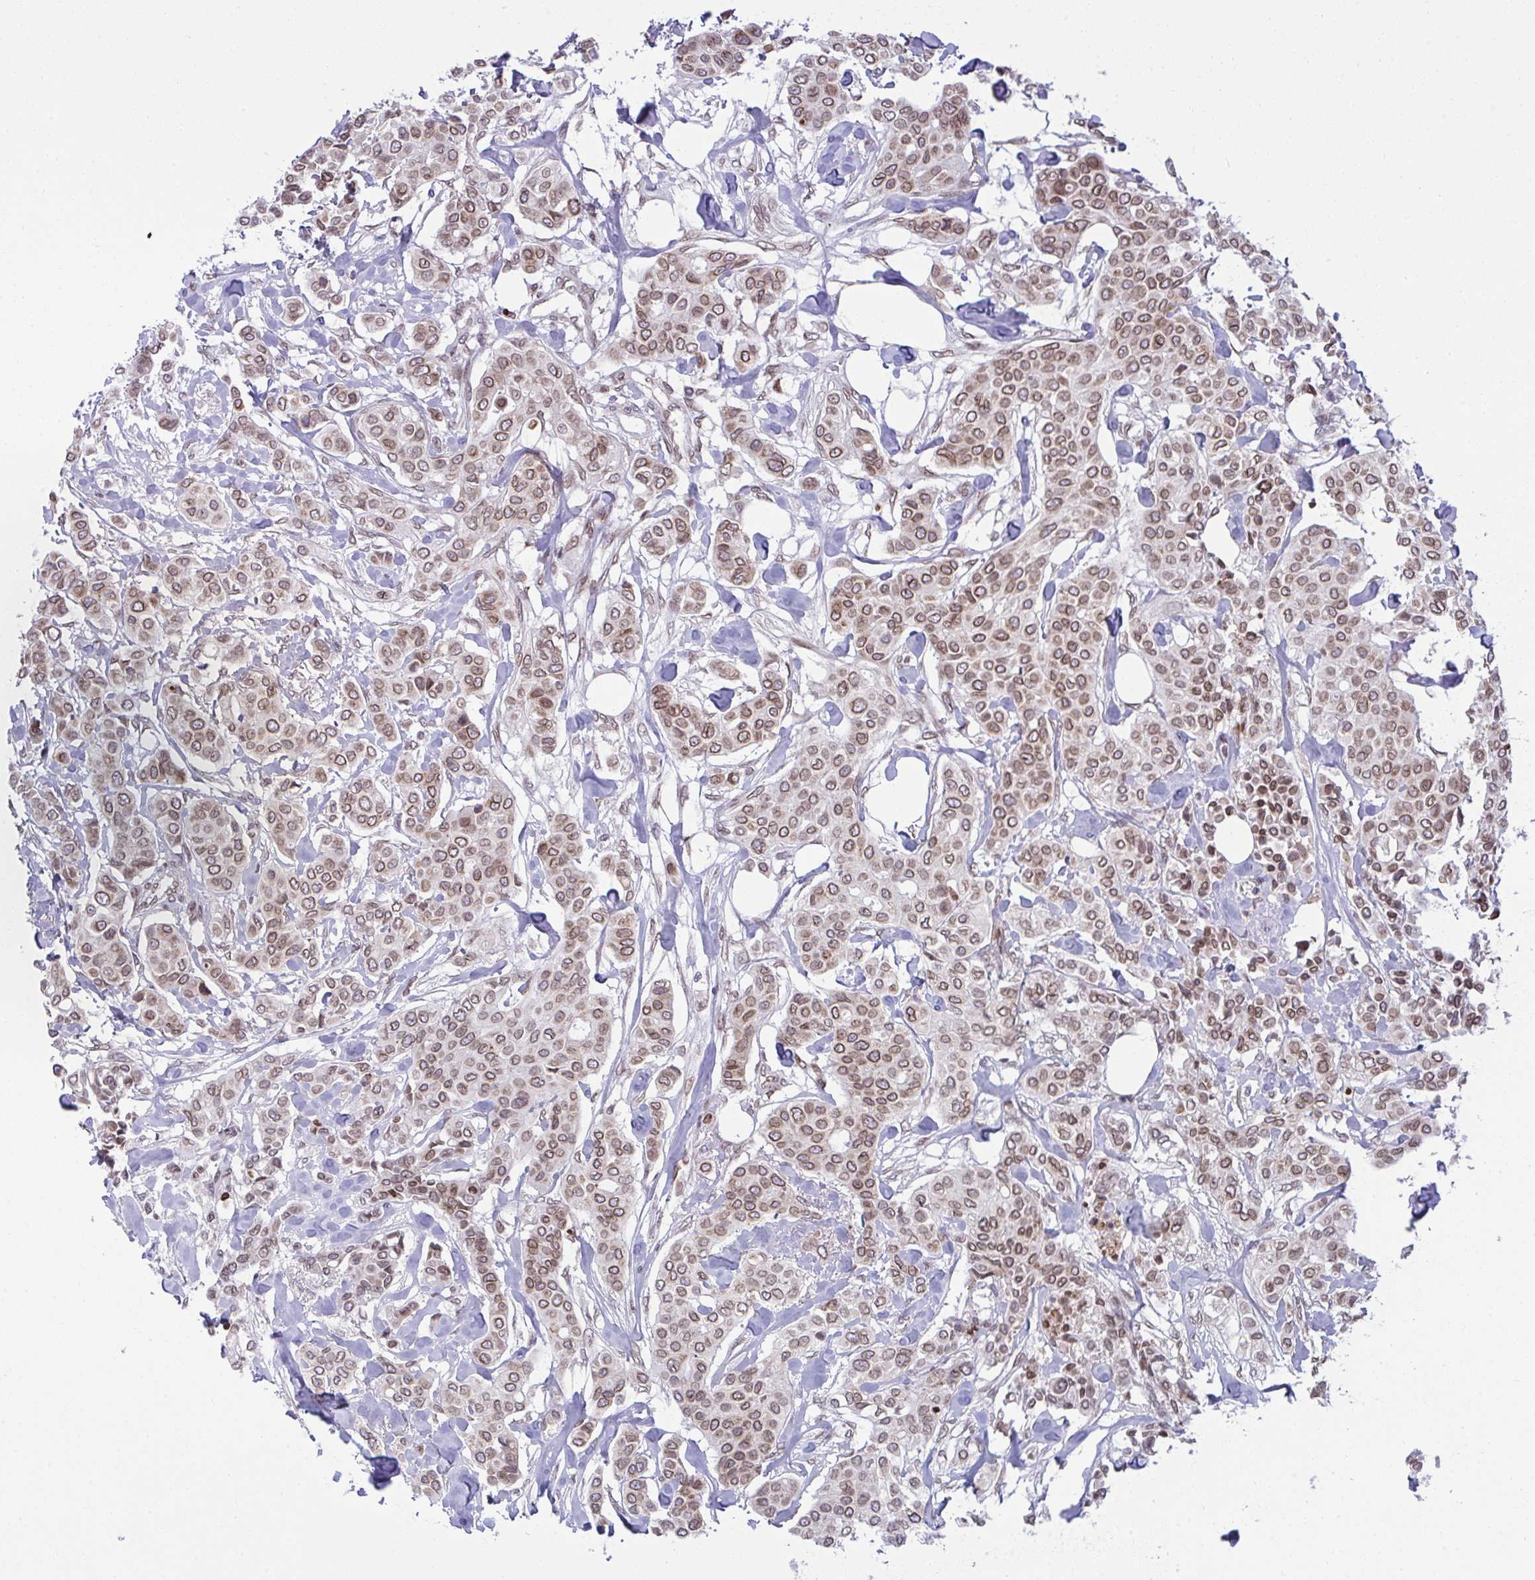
{"staining": {"intensity": "moderate", "quantity": ">75%", "location": "cytoplasmic/membranous,nuclear"}, "tissue": "breast cancer", "cell_type": "Tumor cells", "image_type": "cancer", "snomed": [{"axis": "morphology", "description": "Lobular carcinoma"}, {"axis": "topography", "description": "Breast"}], "caption": "Moderate cytoplasmic/membranous and nuclear protein expression is identified in about >75% of tumor cells in breast lobular carcinoma.", "gene": "RANBP2", "patient": {"sex": "female", "age": 51}}